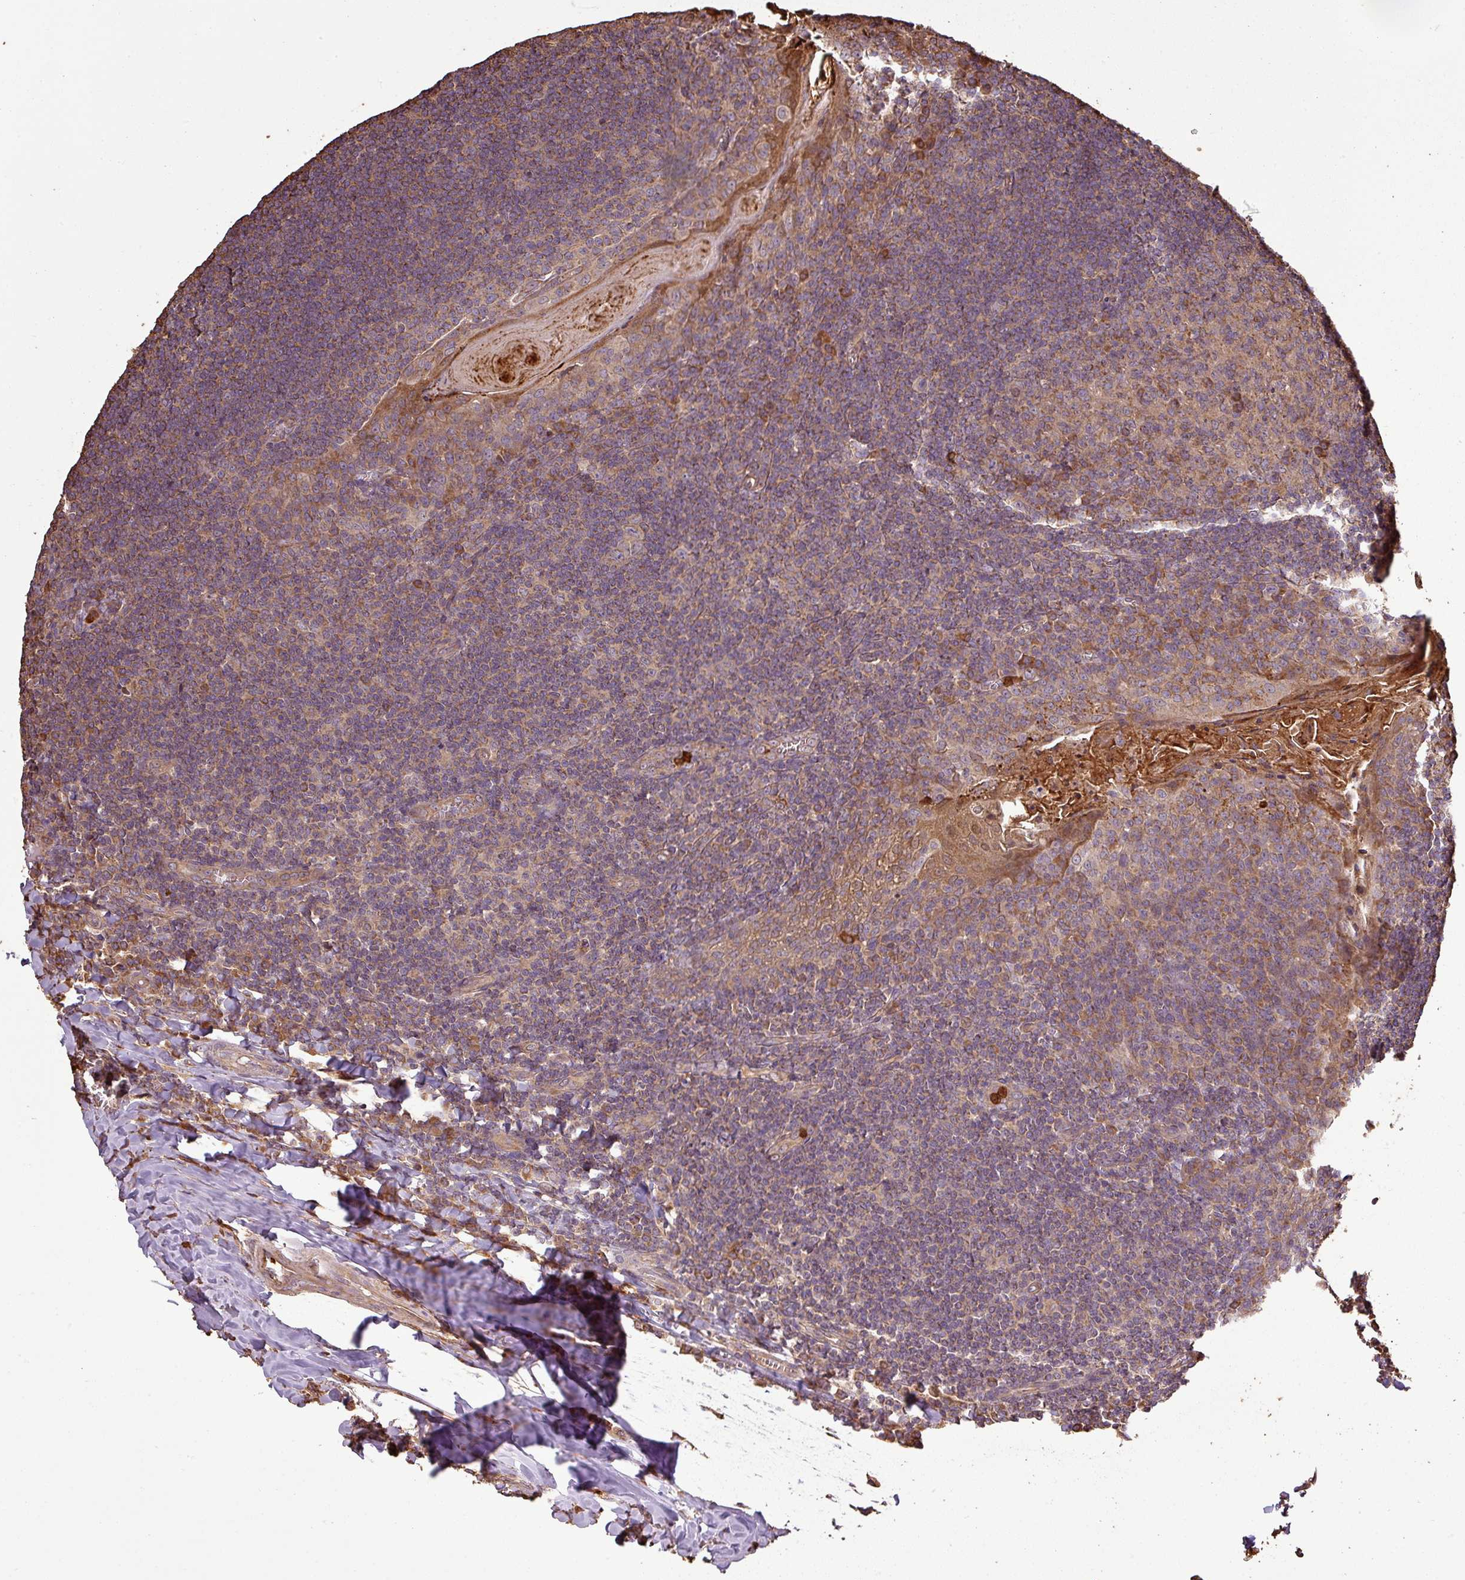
{"staining": {"intensity": "moderate", "quantity": "25%-75%", "location": "cytoplasmic/membranous"}, "tissue": "tonsil", "cell_type": "Germinal center cells", "image_type": "normal", "snomed": [{"axis": "morphology", "description": "Normal tissue, NOS"}, {"axis": "topography", "description": "Tonsil"}], "caption": "Immunohistochemistry (IHC) (DAB (3,3'-diaminobenzidine)) staining of benign human tonsil displays moderate cytoplasmic/membranous protein positivity in approximately 25%-75% of germinal center cells.", "gene": "PLEKHM1", "patient": {"sex": "male", "age": 27}}